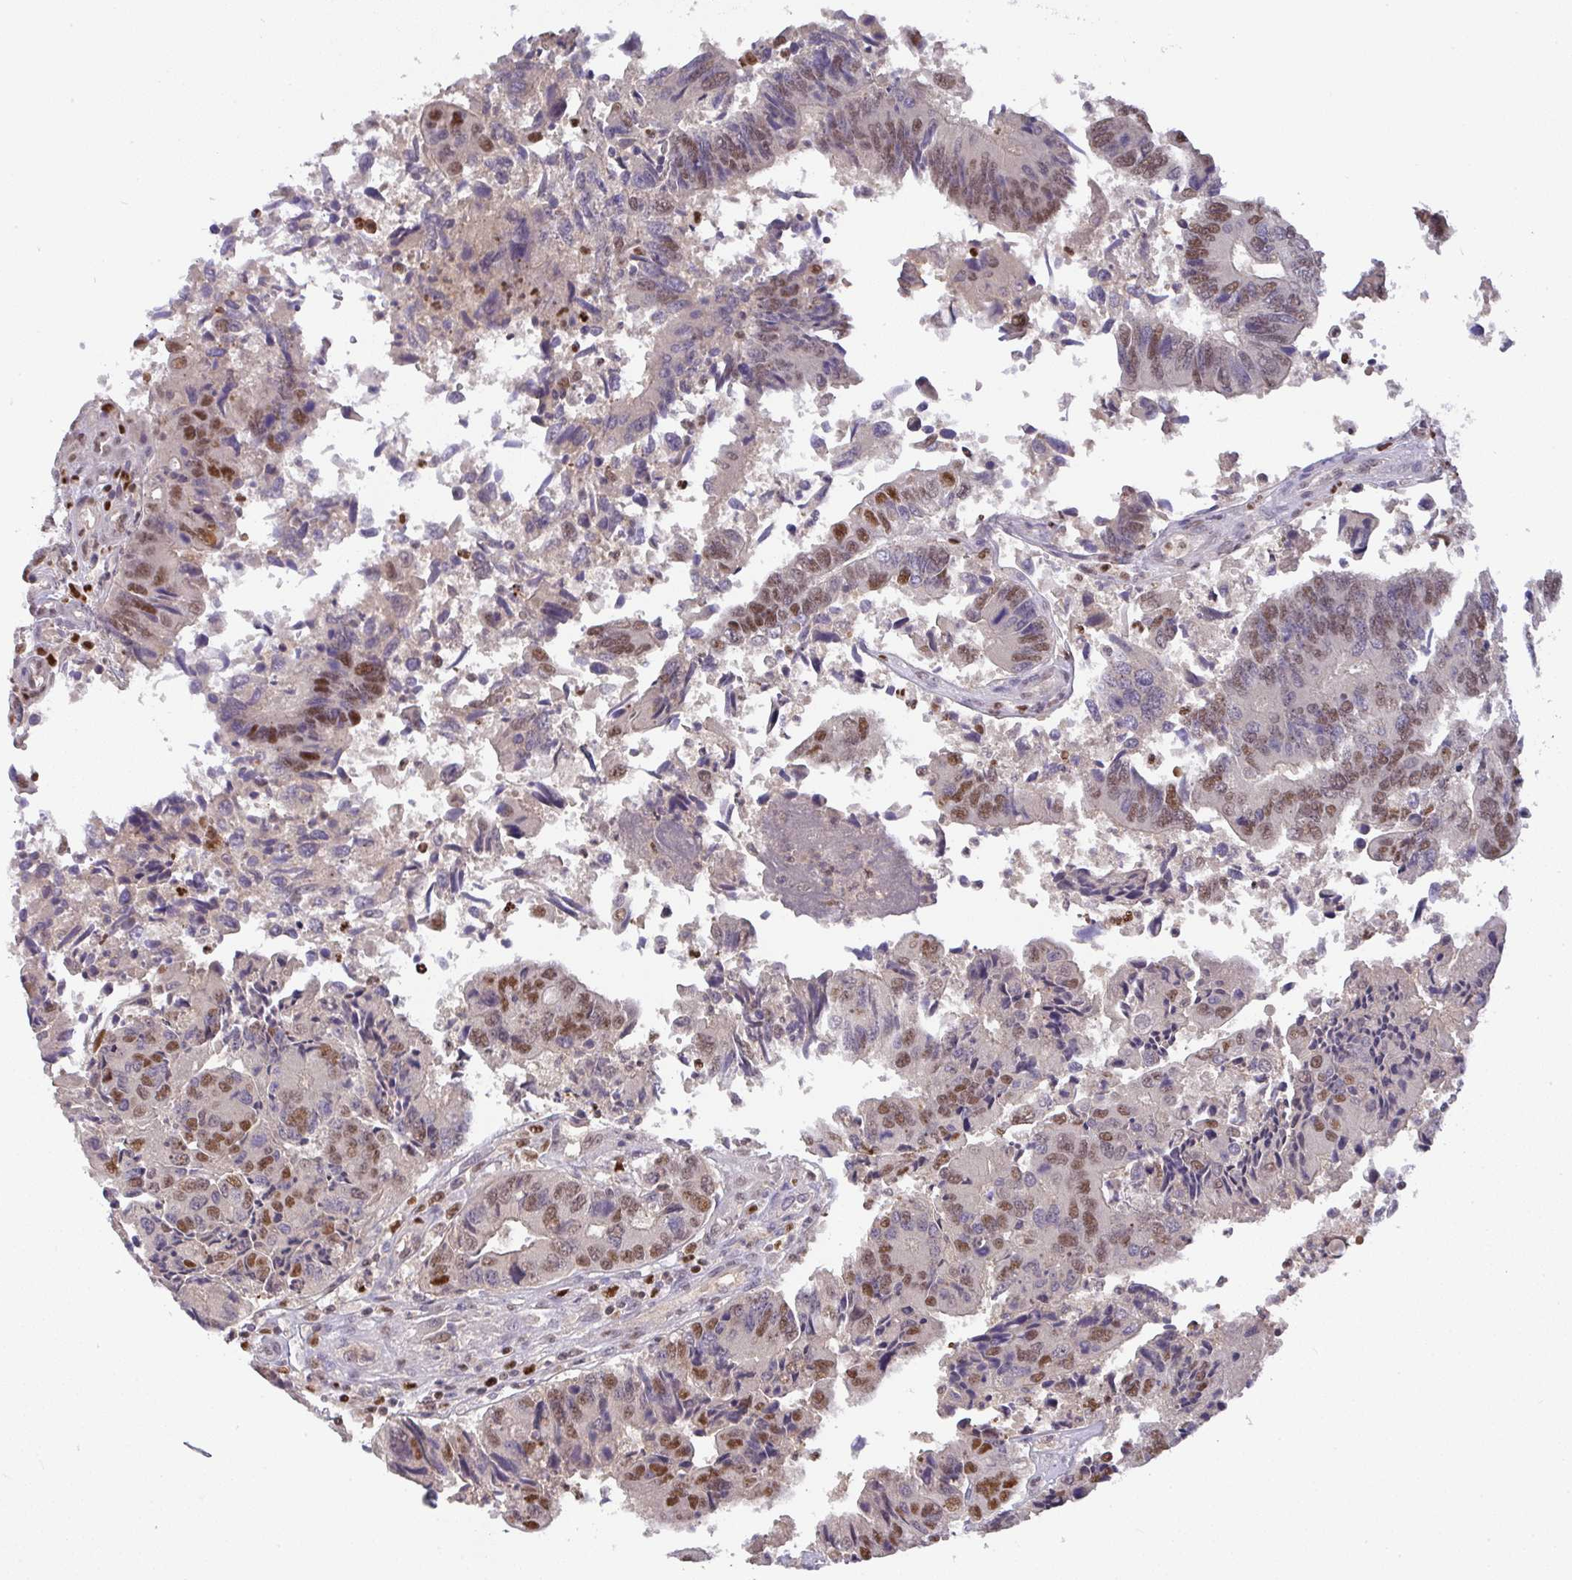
{"staining": {"intensity": "moderate", "quantity": ">75%", "location": "nuclear"}, "tissue": "colorectal cancer", "cell_type": "Tumor cells", "image_type": "cancer", "snomed": [{"axis": "morphology", "description": "Adenocarcinoma, NOS"}, {"axis": "topography", "description": "Colon"}], "caption": "This is an image of immunohistochemistry (IHC) staining of colorectal adenocarcinoma, which shows moderate positivity in the nuclear of tumor cells.", "gene": "BBX", "patient": {"sex": "female", "age": 67}}